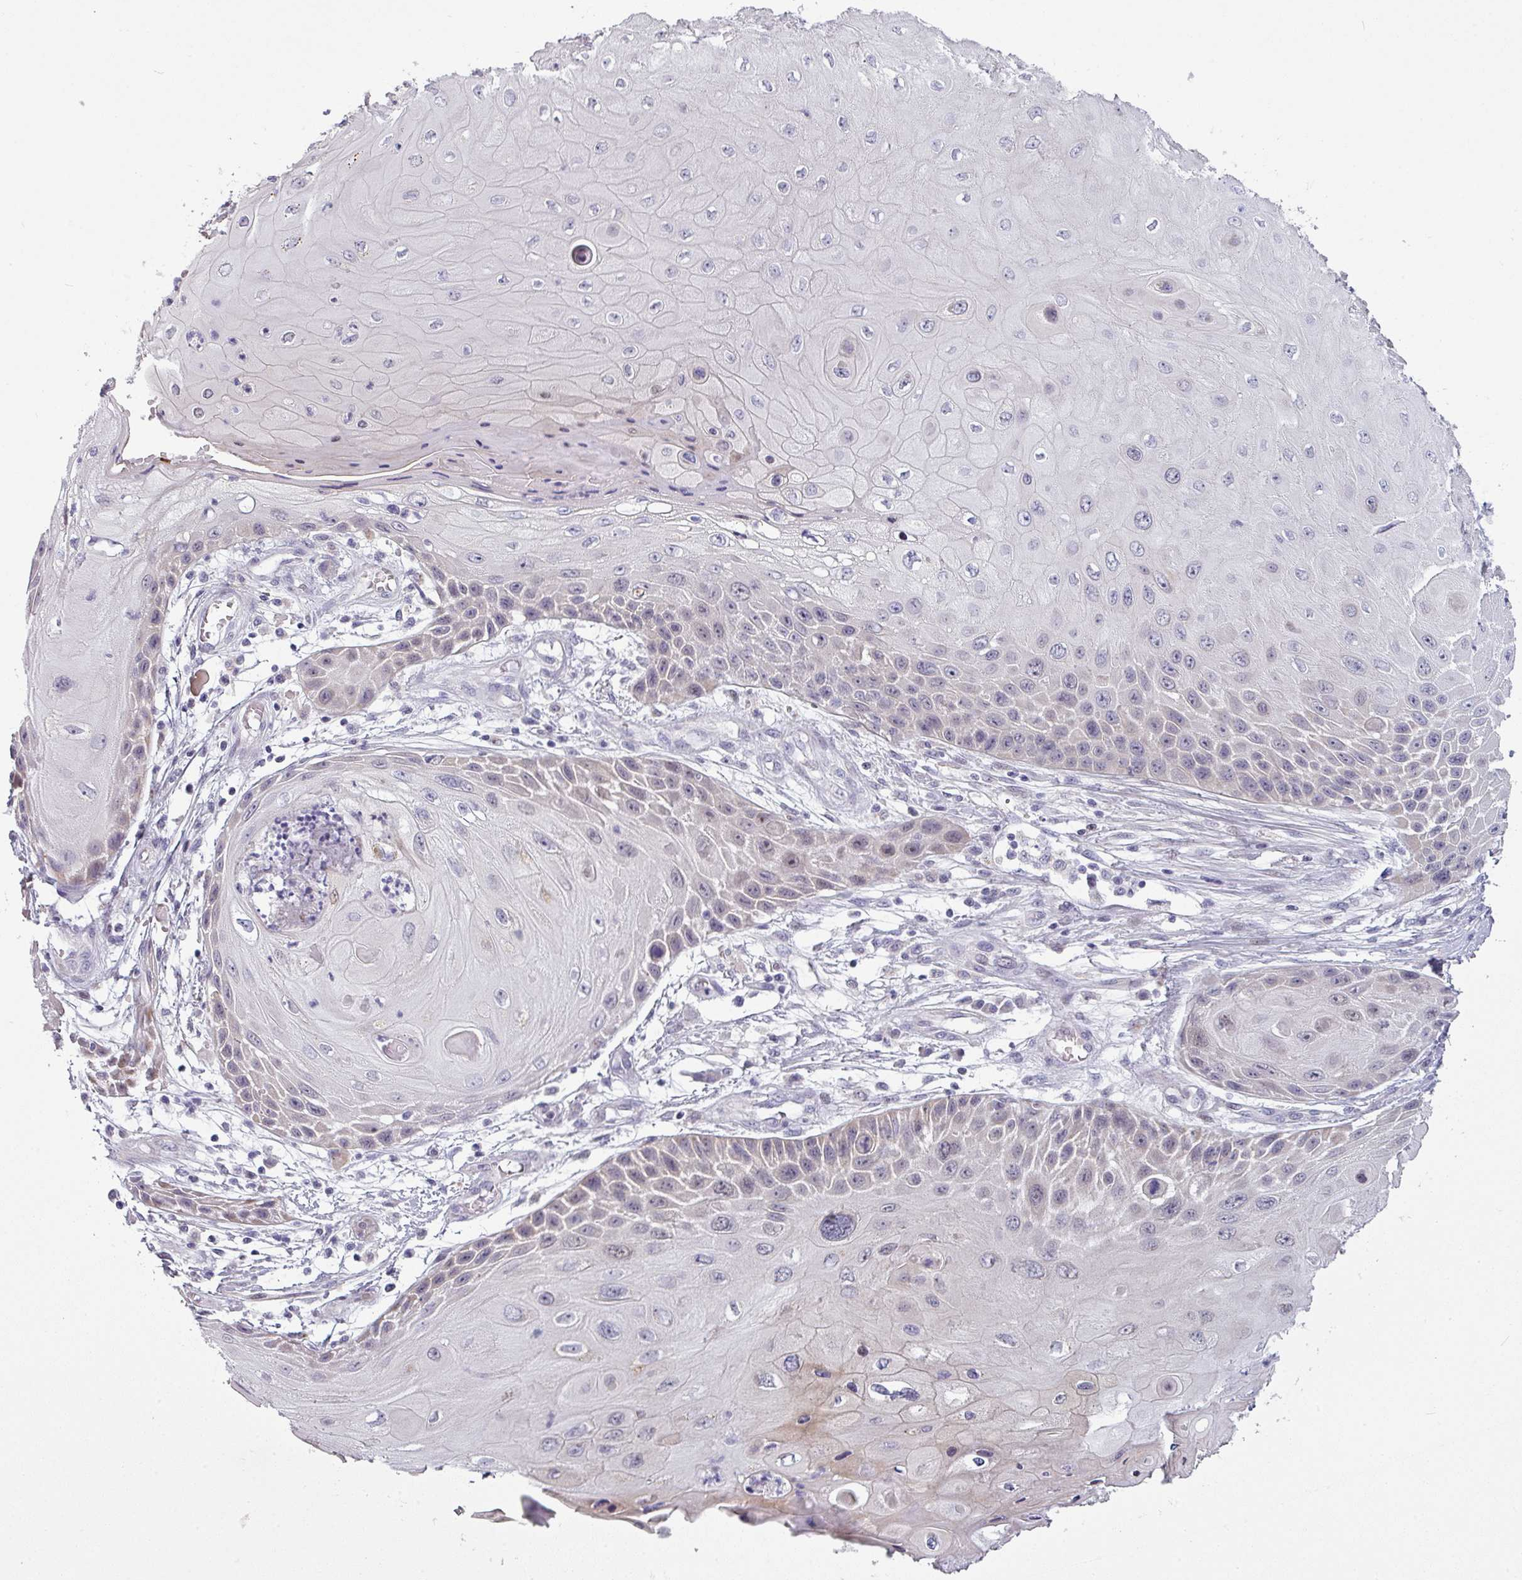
{"staining": {"intensity": "weak", "quantity": "<25%", "location": "cytoplasmic/membranous"}, "tissue": "skin cancer", "cell_type": "Tumor cells", "image_type": "cancer", "snomed": [{"axis": "morphology", "description": "Squamous cell carcinoma, NOS"}, {"axis": "topography", "description": "Skin"}, {"axis": "topography", "description": "Vulva"}], "caption": "This histopathology image is of skin cancer stained with immunohistochemistry (IHC) to label a protein in brown with the nuclei are counter-stained blue. There is no staining in tumor cells.", "gene": "C2orf16", "patient": {"sex": "female", "age": 44}}